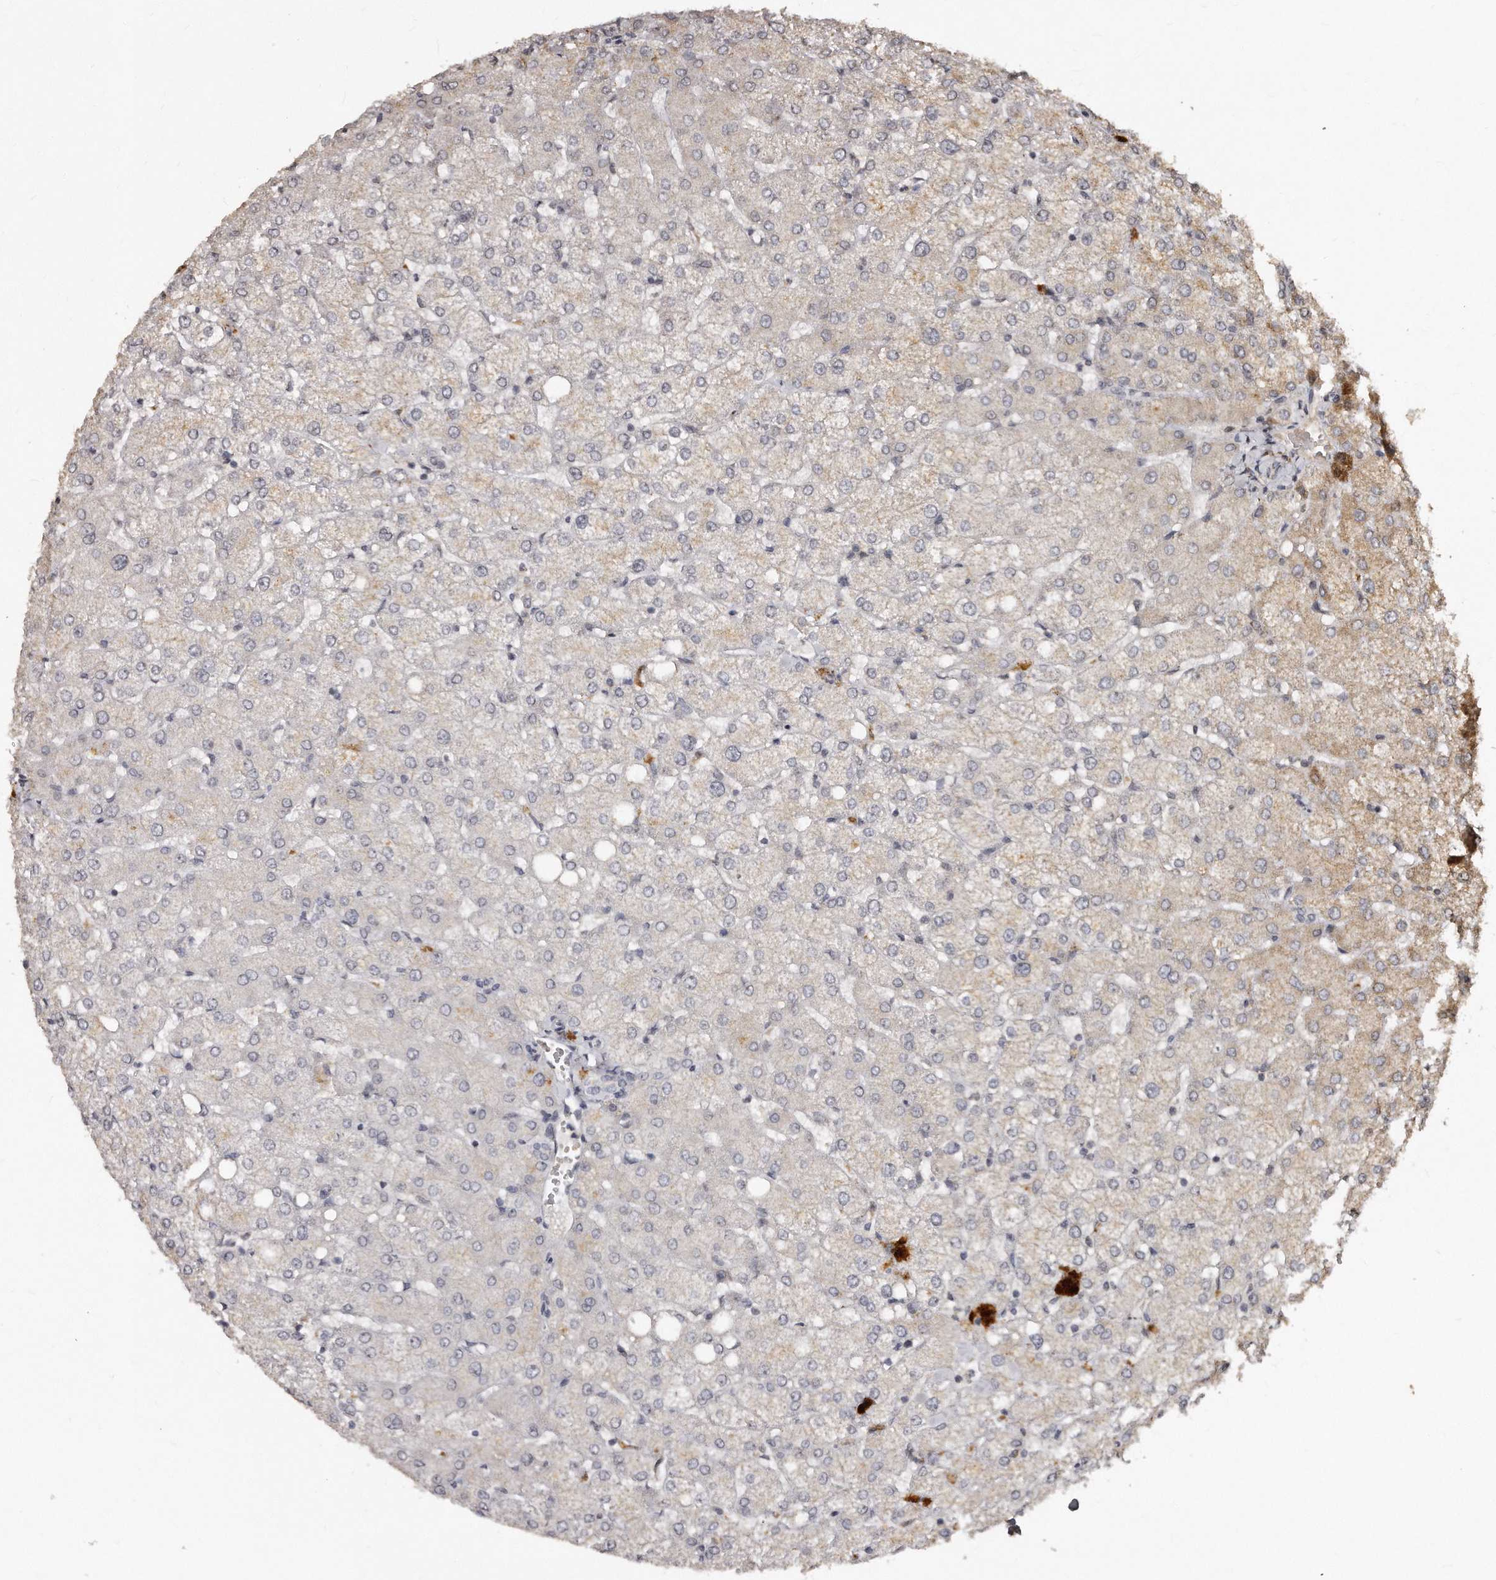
{"staining": {"intensity": "negative", "quantity": "none", "location": "none"}, "tissue": "liver", "cell_type": "Cholangiocytes", "image_type": "normal", "snomed": [{"axis": "morphology", "description": "Normal tissue, NOS"}, {"axis": "topography", "description": "Liver"}], "caption": "Unremarkable liver was stained to show a protein in brown. There is no significant expression in cholangiocytes. (Immunohistochemistry (ihc), brightfield microscopy, high magnification).", "gene": "TSHR", "patient": {"sex": "female", "age": 54}}